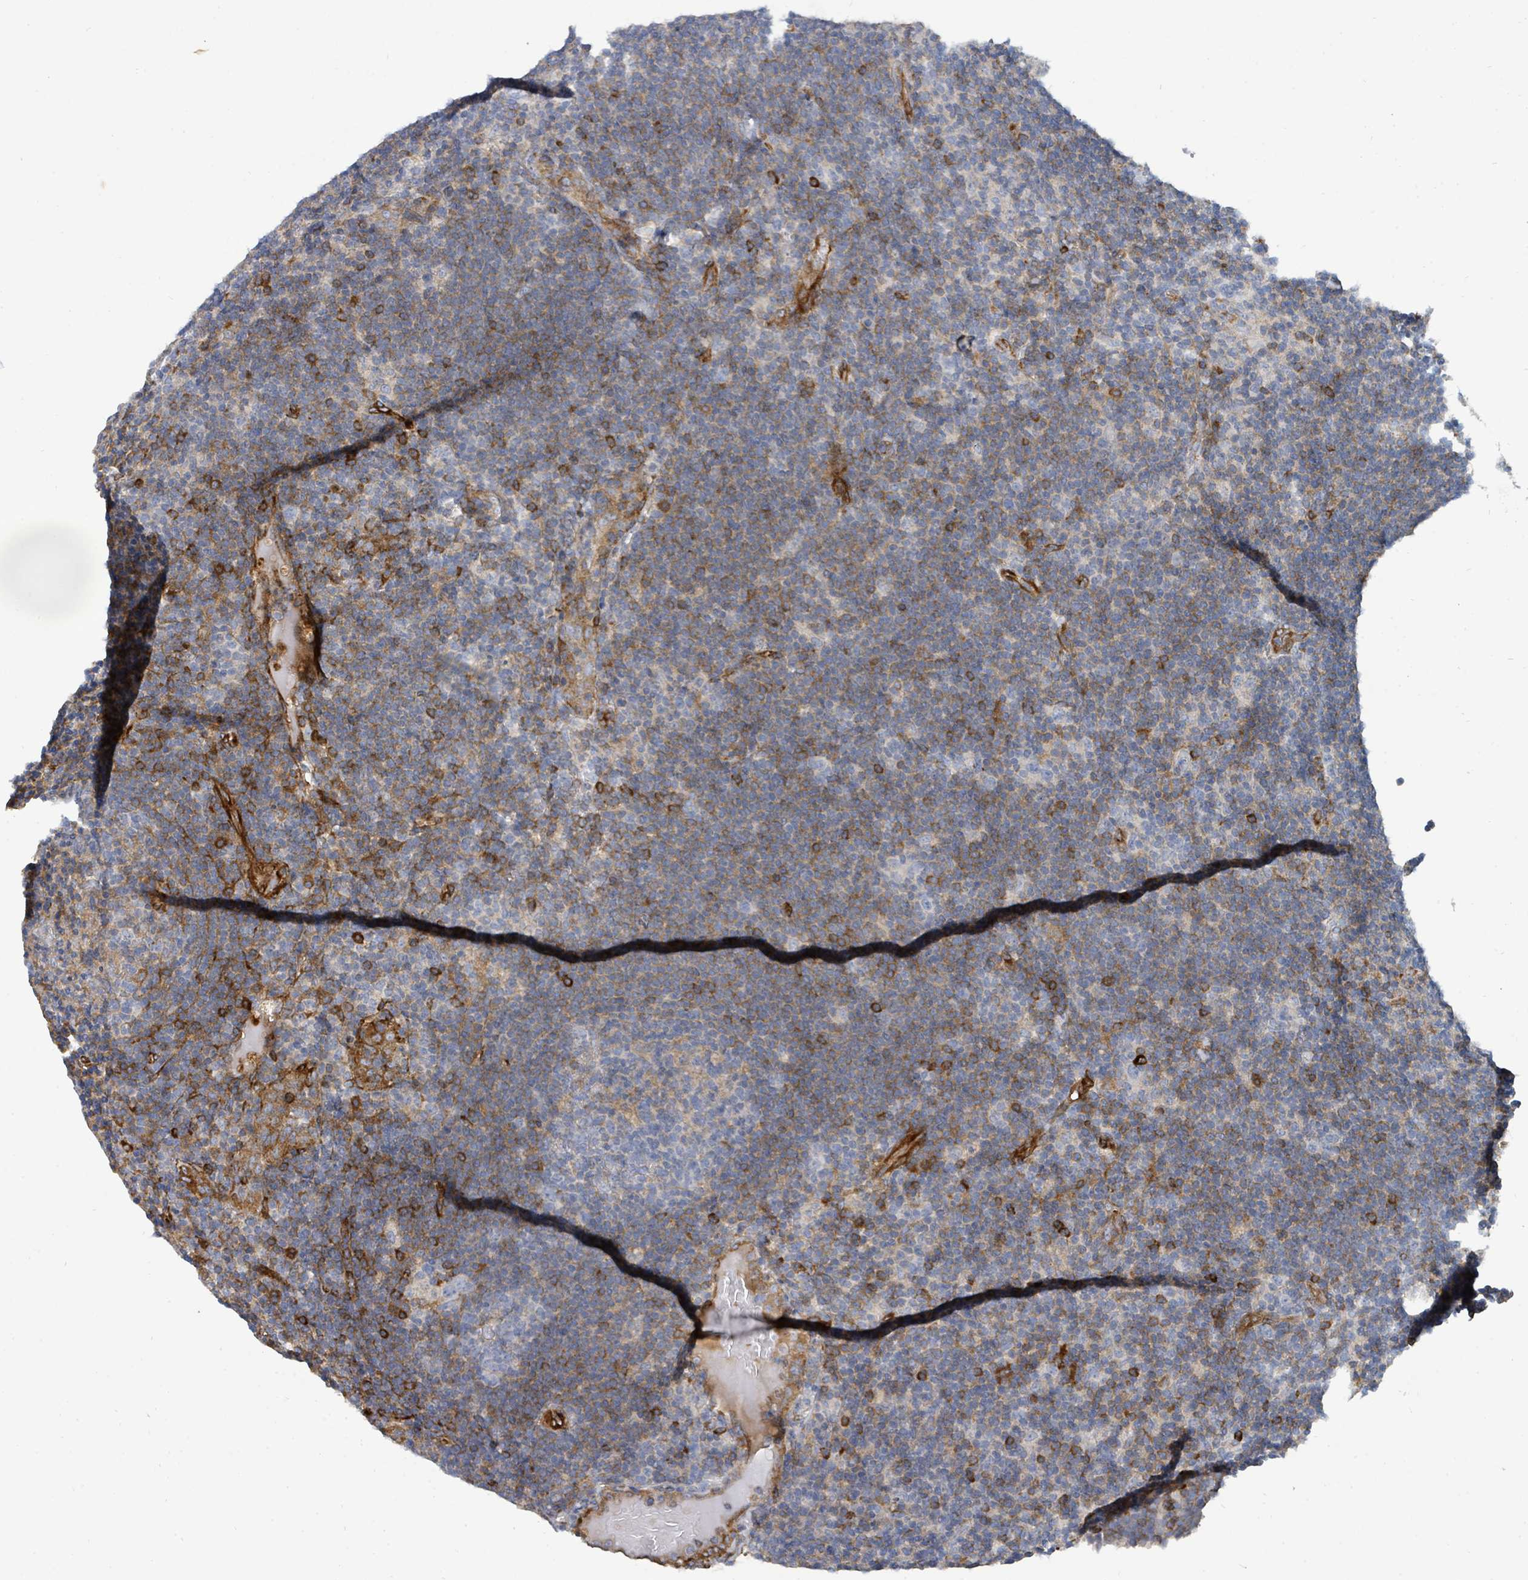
{"staining": {"intensity": "negative", "quantity": "none", "location": "none"}, "tissue": "lymphoma", "cell_type": "Tumor cells", "image_type": "cancer", "snomed": [{"axis": "morphology", "description": "Hodgkin's disease, NOS"}, {"axis": "topography", "description": "Lymph node"}], "caption": "The image demonstrates no staining of tumor cells in lymphoma.", "gene": "IFIT1", "patient": {"sex": "female", "age": 57}}